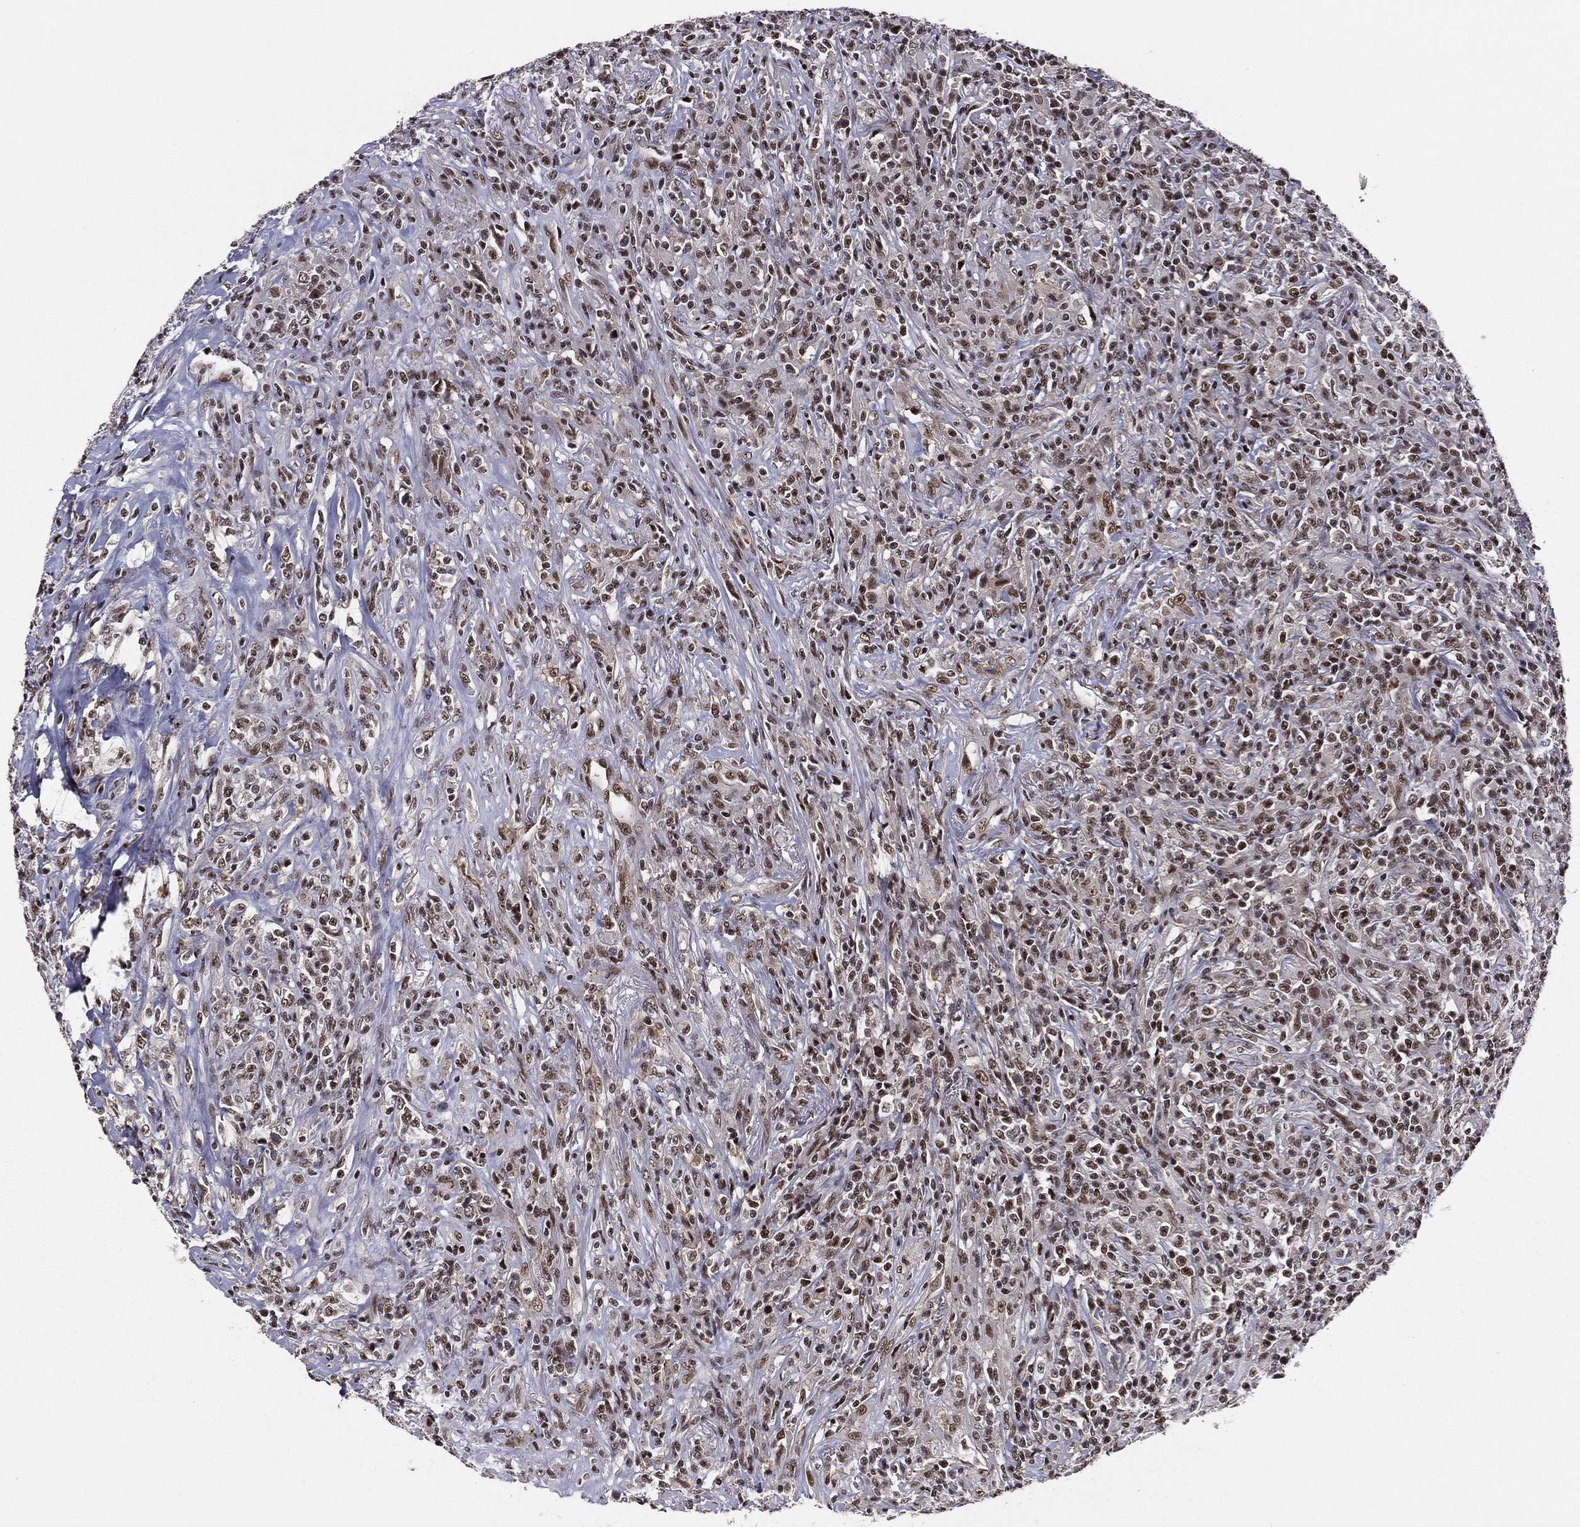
{"staining": {"intensity": "strong", "quantity": "25%-75%", "location": "nuclear"}, "tissue": "lymphoma", "cell_type": "Tumor cells", "image_type": "cancer", "snomed": [{"axis": "morphology", "description": "Malignant lymphoma, non-Hodgkin's type, High grade"}, {"axis": "topography", "description": "Lung"}], "caption": "DAB (3,3'-diaminobenzidine) immunohistochemical staining of malignant lymphoma, non-Hodgkin's type (high-grade) exhibits strong nuclear protein staining in approximately 25%-75% of tumor cells. The protein of interest is shown in brown color, while the nuclei are stained blue.", "gene": "GPALPP1", "patient": {"sex": "male", "age": 79}}